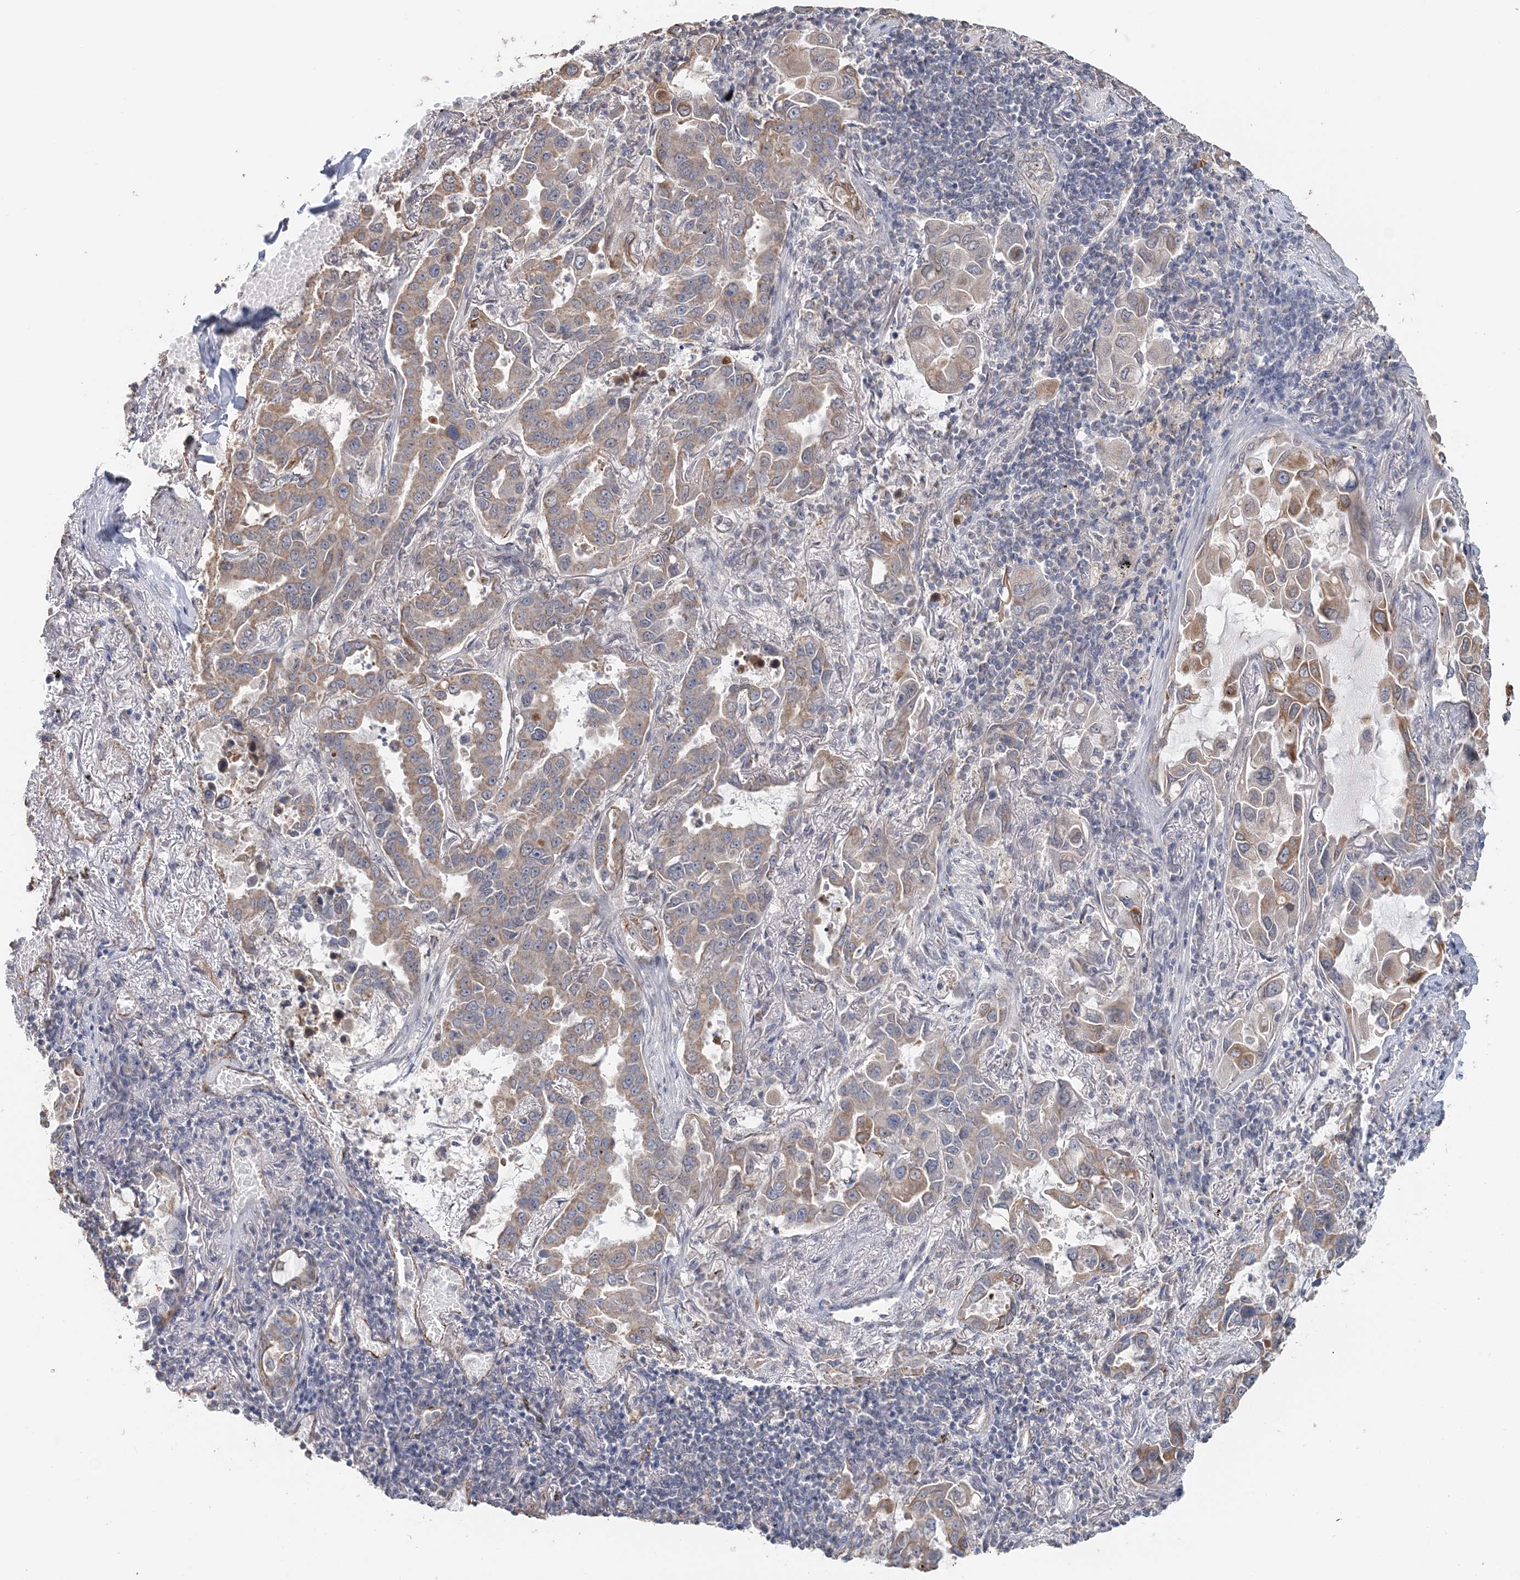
{"staining": {"intensity": "moderate", "quantity": "<25%", "location": "cytoplasmic/membranous"}, "tissue": "lung cancer", "cell_type": "Tumor cells", "image_type": "cancer", "snomed": [{"axis": "morphology", "description": "Adenocarcinoma, NOS"}, {"axis": "topography", "description": "Lung"}], "caption": "Lung cancer (adenocarcinoma) stained with a protein marker exhibits moderate staining in tumor cells.", "gene": "FBXO38", "patient": {"sex": "male", "age": 64}}